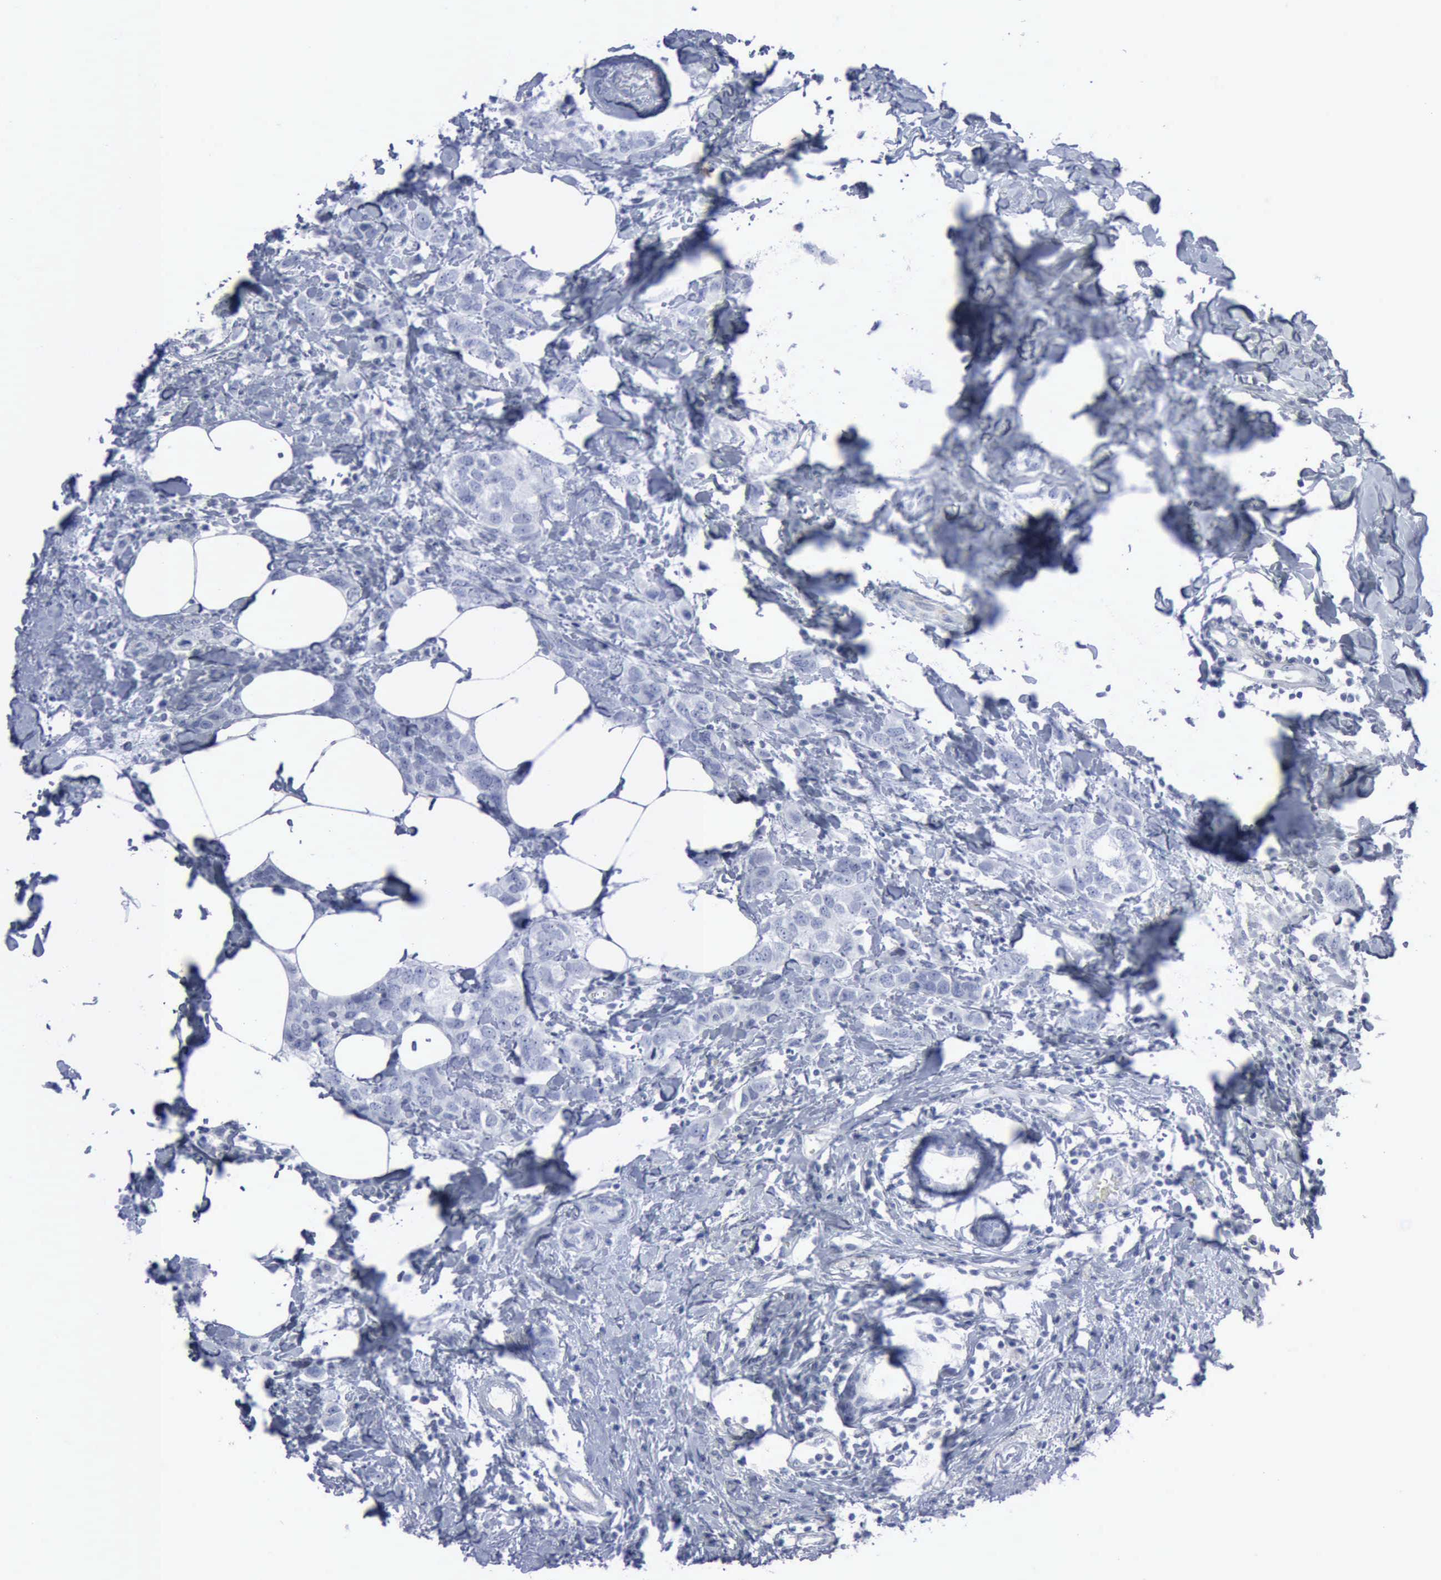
{"staining": {"intensity": "negative", "quantity": "none", "location": "none"}, "tissue": "breast cancer", "cell_type": "Tumor cells", "image_type": "cancer", "snomed": [{"axis": "morphology", "description": "Normal tissue, NOS"}, {"axis": "morphology", "description": "Duct carcinoma"}, {"axis": "topography", "description": "Breast"}], "caption": "An image of human breast invasive ductal carcinoma is negative for staining in tumor cells.", "gene": "VCAM1", "patient": {"sex": "female", "age": 50}}